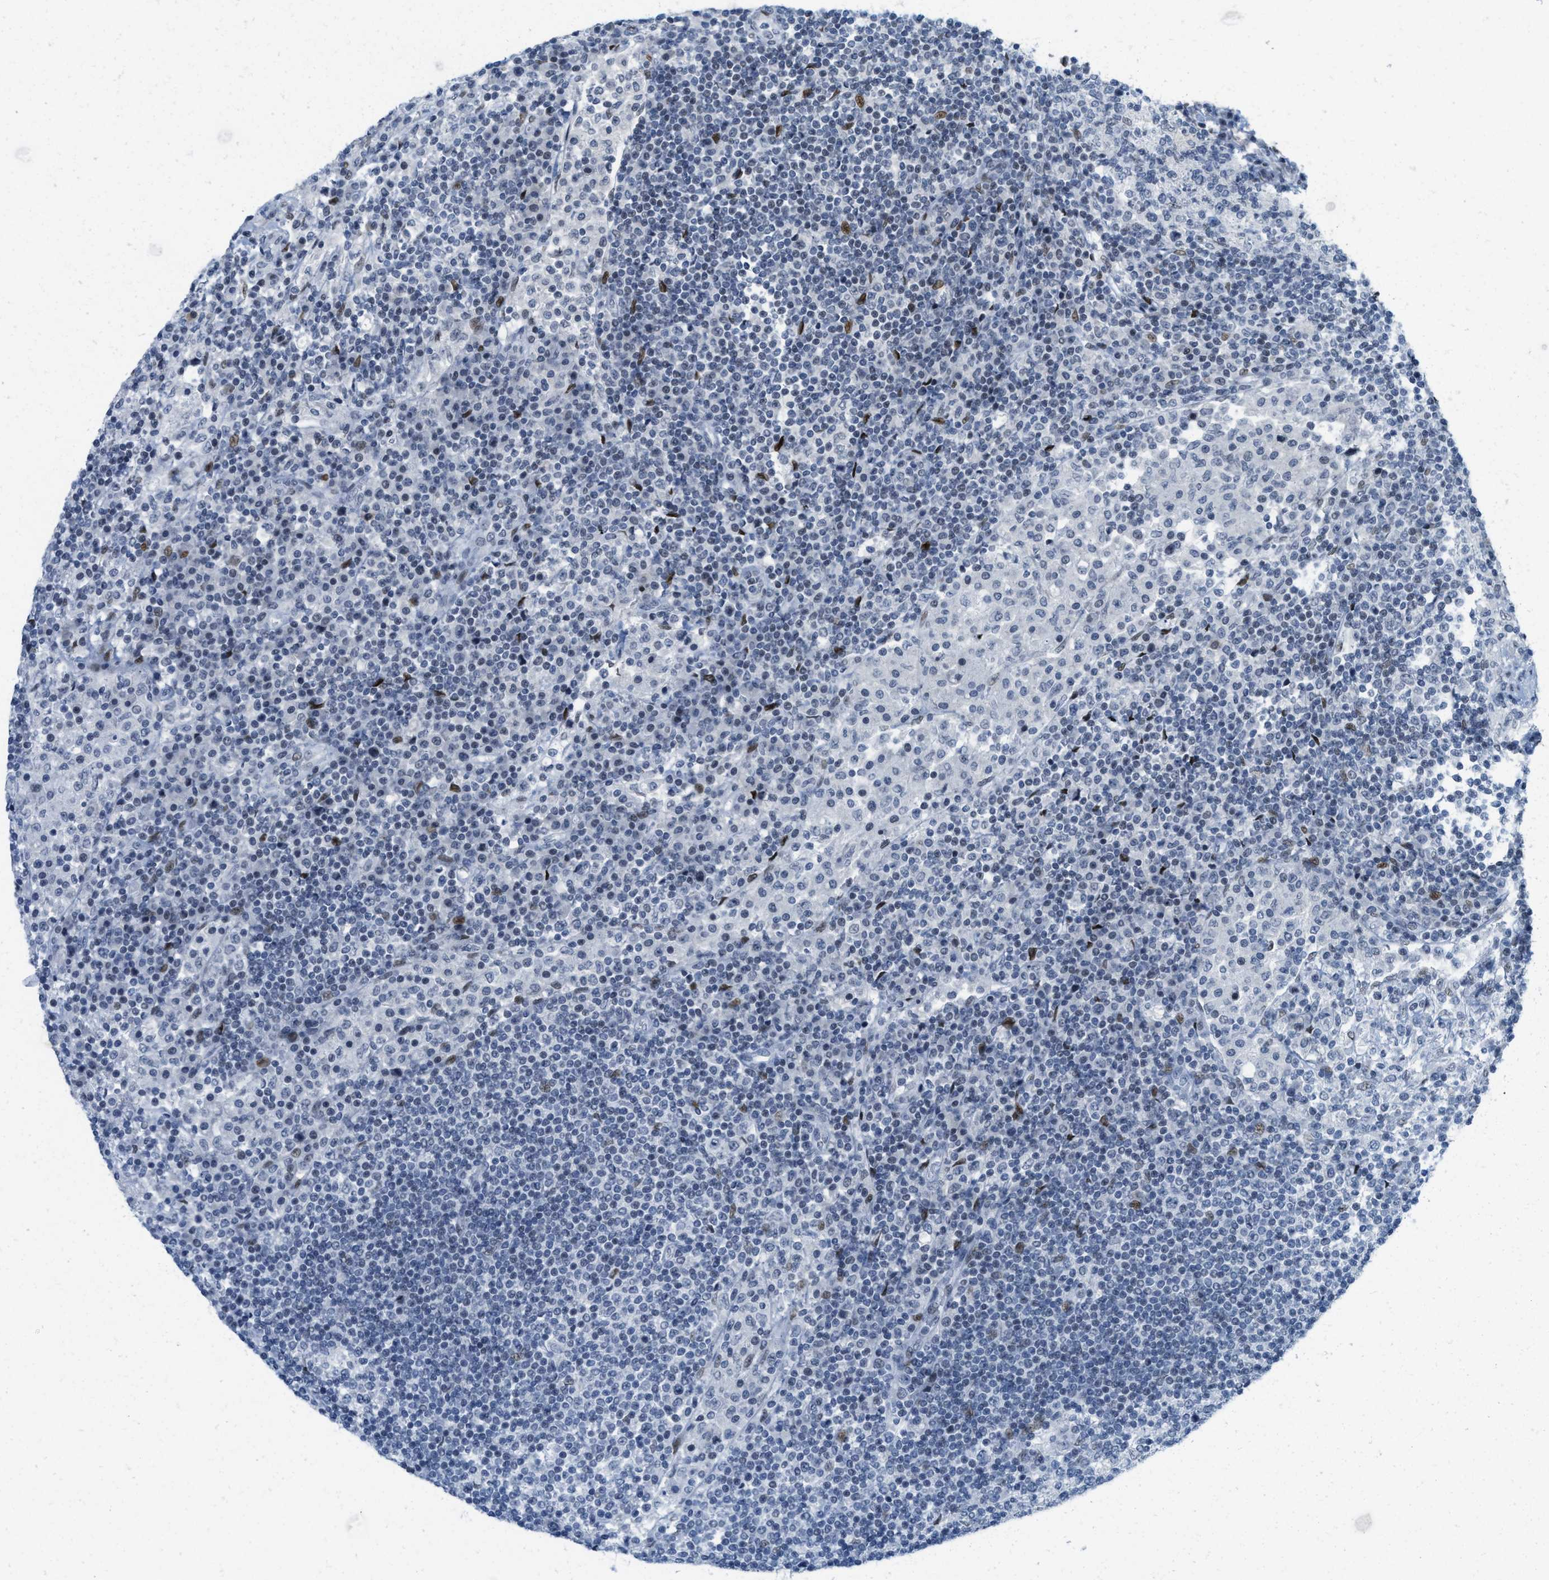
{"staining": {"intensity": "negative", "quantity": "none", "location": "none"}, "tissue": "lymph node", "cell_type": "Germinal center cells", "image_type": "normal", "snomed": [{"axis": "morphology", "description": "Normal tissue, NOS"}, {"axis": "topography", "description": "Lymph node"}], "caption": "Lymph node was stained to show a protein in brown. There is no significant positivity in germinal center cells.", "gene": "PBX1", "patient": {"sex": "female", "age": 53}}